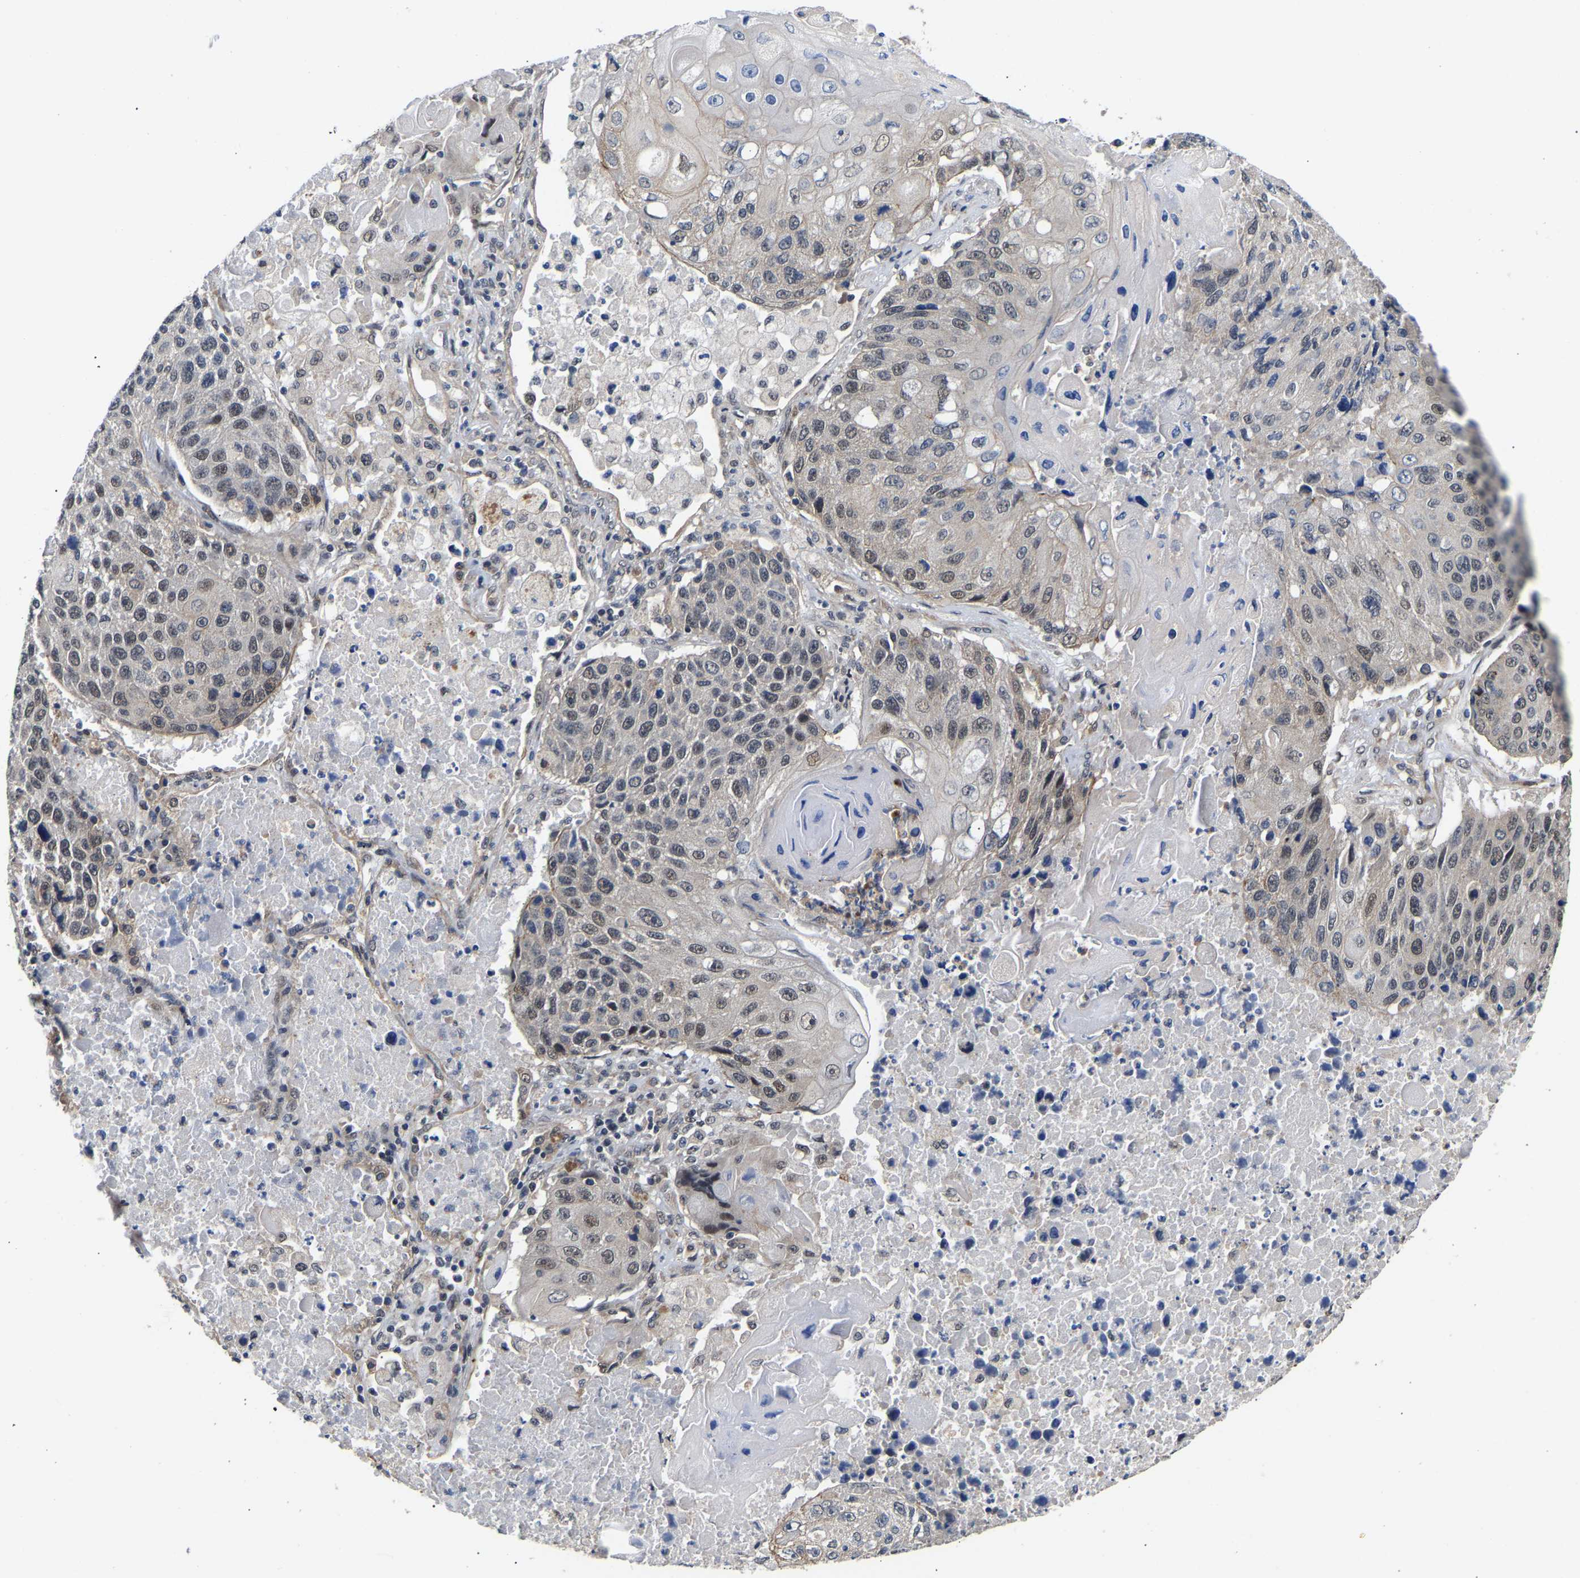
{"staining": {"intensity": "weak", "quantity": "25%-75%", "location": "nuclear"}, "tissue": "lung cancer", "cell_type": "Tumor cells", "image_type": "cancer", "snomed": [{"axis": "morphology", "description": "Squamous cell carcinoma, NOS"}, {"axis": "topography", "description": "Lung"}], "caption": "Lung cancer (squamous cell carcinoma) tissue reveals weak nuclear positivity in about 25%-75% of tumor cells Nuclei are stained in blue.", "gene": "METTL16", "patient": {"sex": "male", "age": 61}}